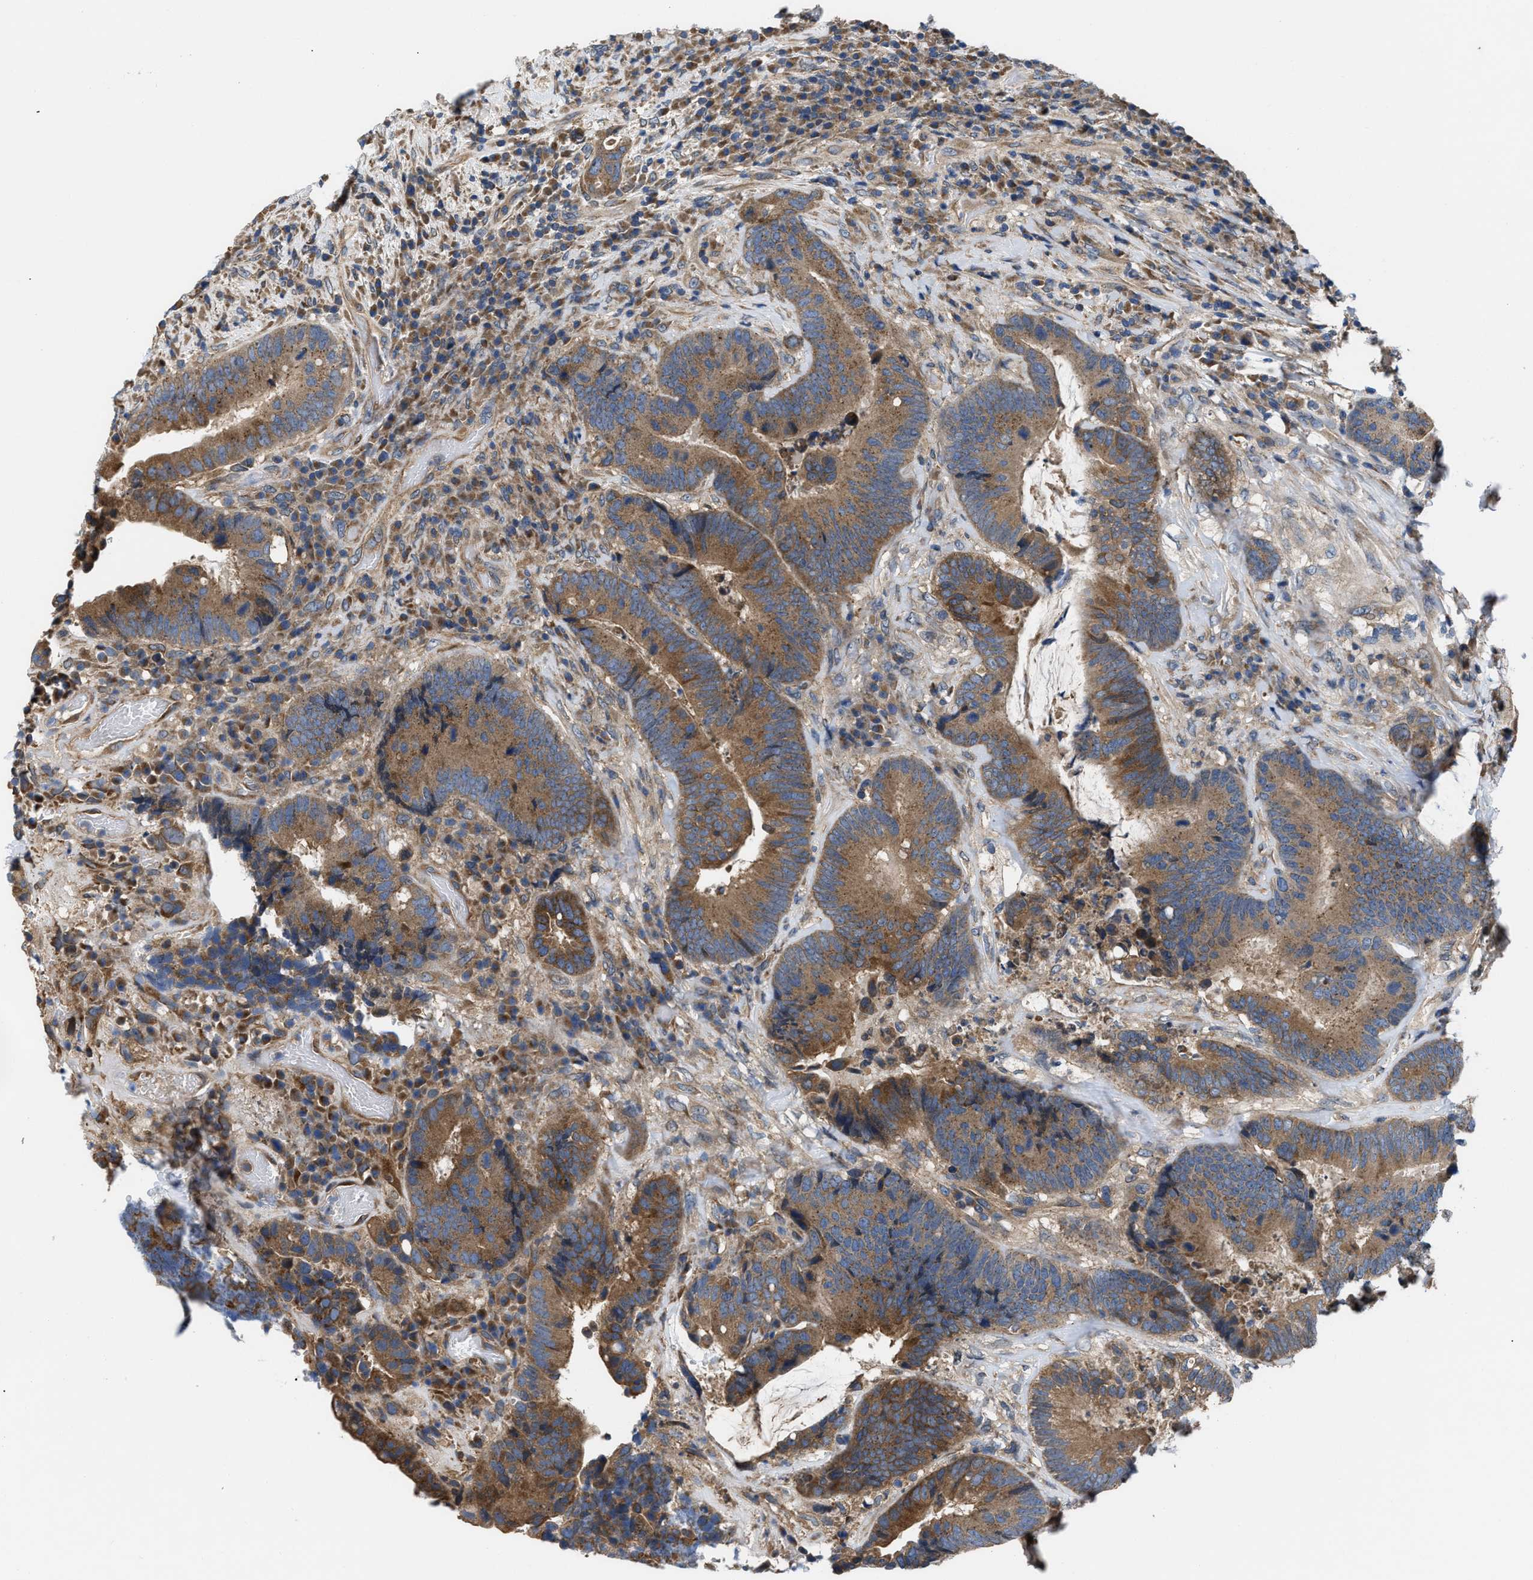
{"staining": {"intensity": "moderate", "quantity": ">75%", "location": "cytoplasmic/membranous"}, "tissue": "colorectal cancer", "cell_type": "Tumor cells", "image_type": "cancer", "snomed": [{"axis": "morphology", "description": "Adenocarcinoma, NOS"}, {"axis": "topography", "description": "Rectum"}], "caption": "The image displays a brown stain indicating the presence of a protein in the cytoplasmic/membranous of tumor cells in colorectal adenocarcinoma.", "gene": "CEP128", "patient": {"sex": "female", "age": 89}}